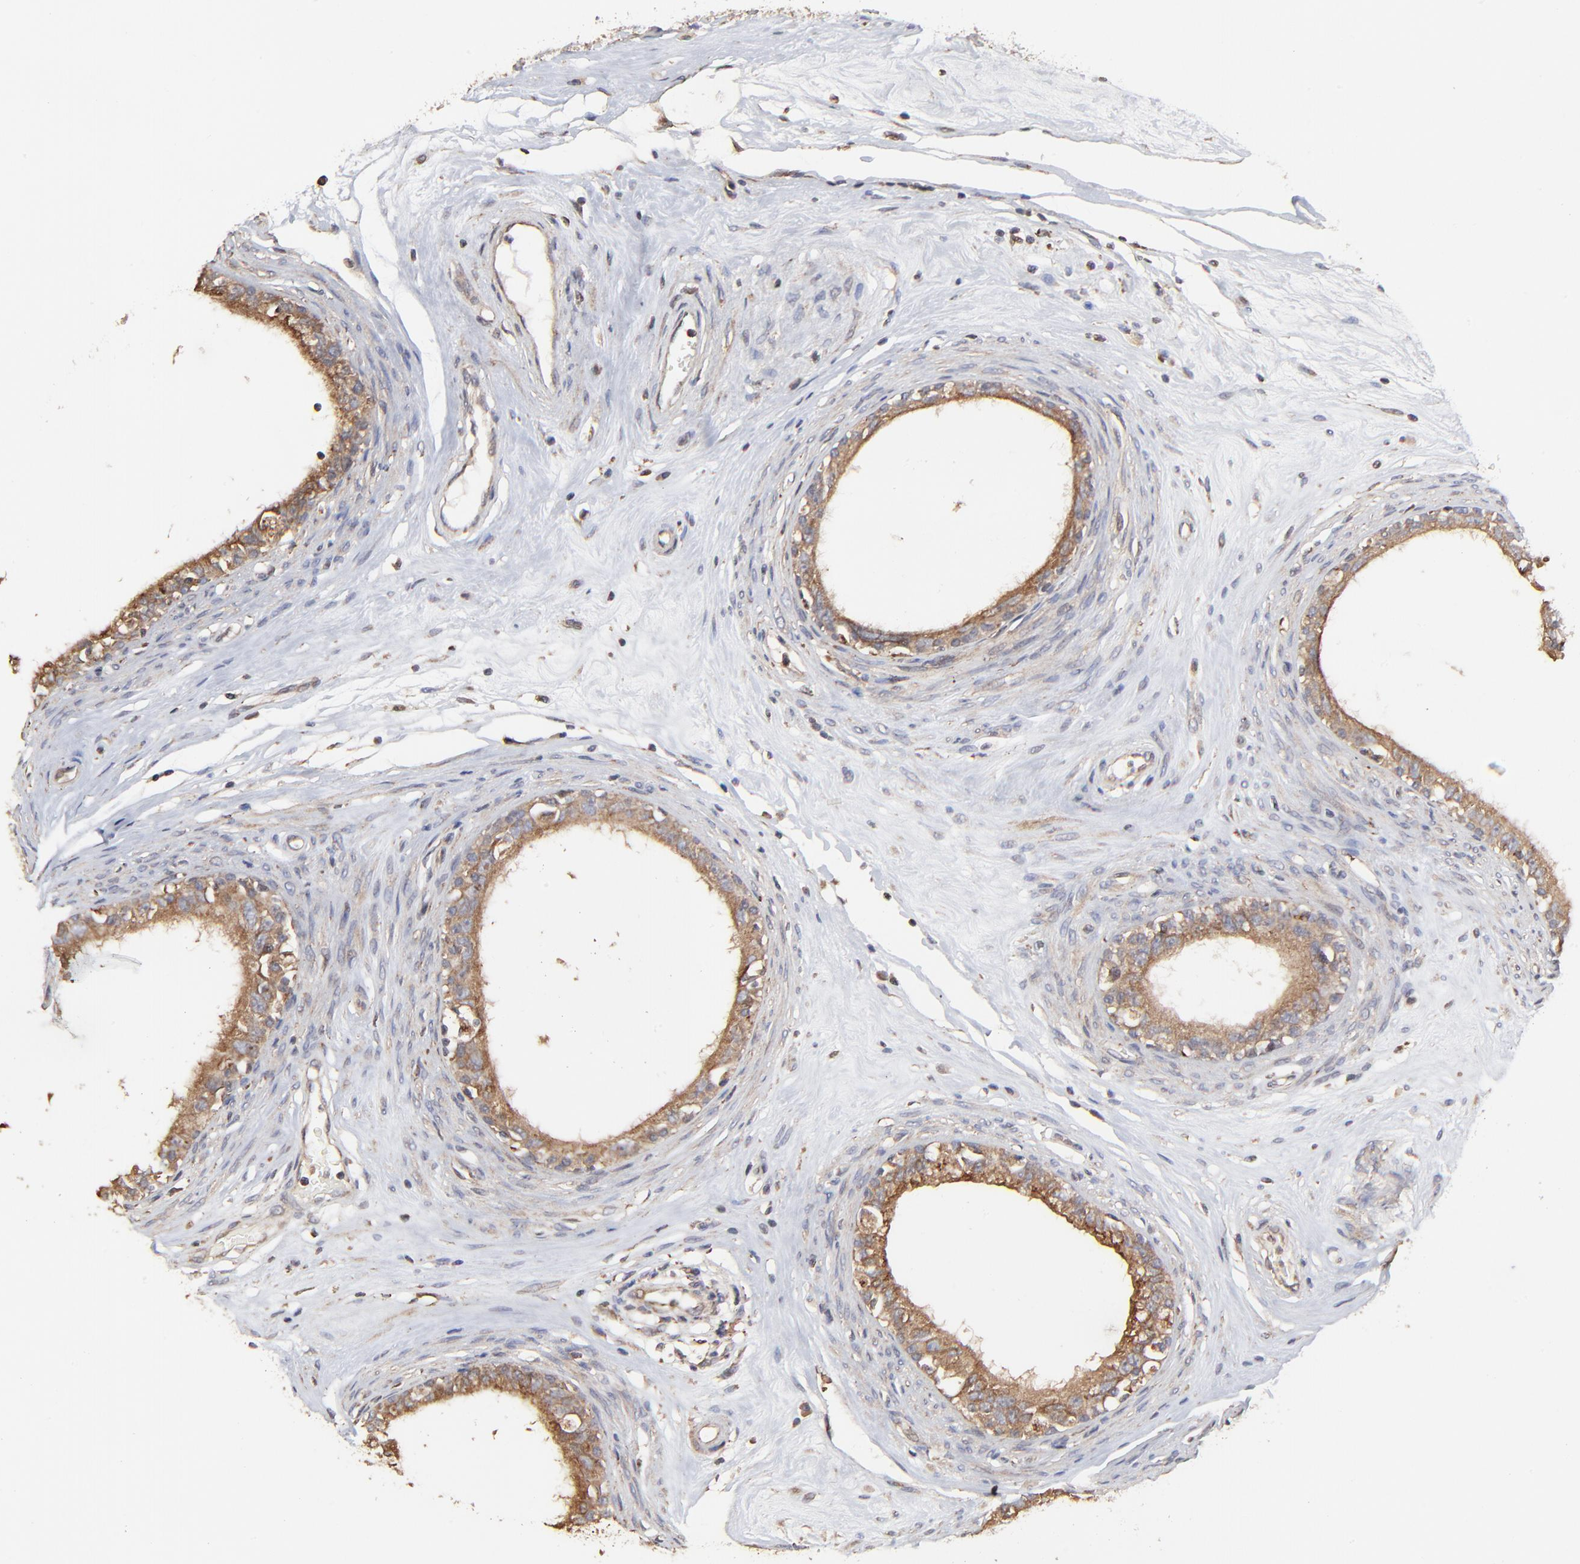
{"staining": {"intensity": "strong", "quantity": ">75%", "location": "cytoplasmic/membranous"}, "tissue": "epididymis", "cell_type": "Glandular cells", "image_type": "normal", "snomed": [{"axis": "morphology", "description": "Normal tissue, NOS"}, {"axis": "morphology", "description": "Inflammation, NOS"}, {"axis": "topography", "description": "Epididymis"}], "caption": "Epididymis stained with DAB (3,3'-diaminobenzidine) IHC demonstrates high levels of strong cytoplasmic/membranous expression in about >75% of glandular cells.", "gene": "ELP2", "patient": {"sex": "male", "age": 84}}